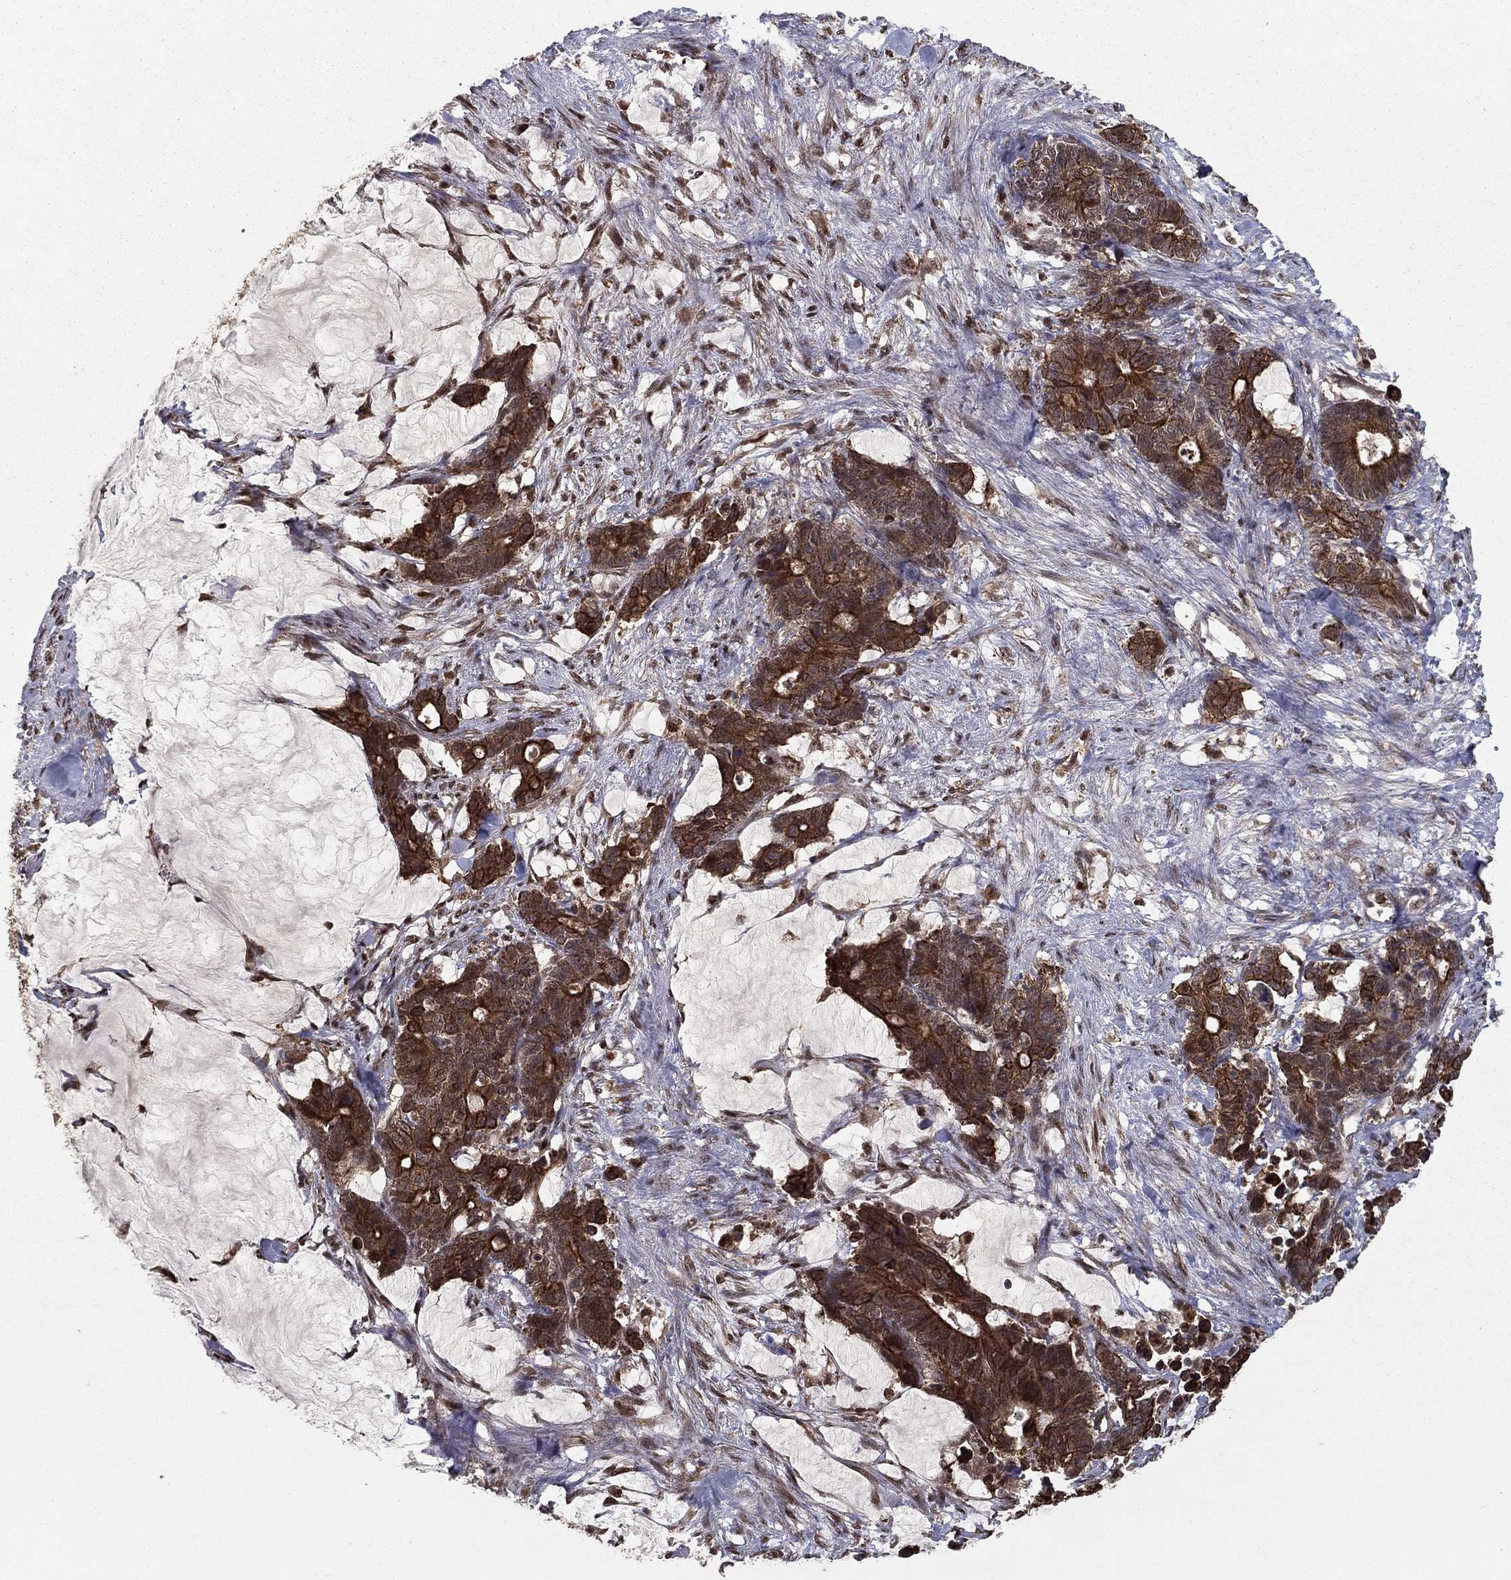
{"staining": {"intensity": "strong", "quantity": ">75%", "location": "cytoplasmic/membranous"}, "tissue": "stomach cancer", "cell_type": "Tumor cells", "image_type": "cancer", "snomed": [{"axis": "morphology", "description": "Normal tissue, NOS"}, {"axis": "morphology", "description": "Adenocarcinoma, NOS"}, {"axis": "topography", "description": "Stomach"}], "caption": "Protein expression analysis of stomach cancer (adenocarcinoma) displays strong cytoplasmic/membranous expression in approximately >75% of tumor cells. (IHC, brightfield microscopy, high magnification).", "gene": "SLC6A6", "patient": {"sex": "female", "age": 64}}